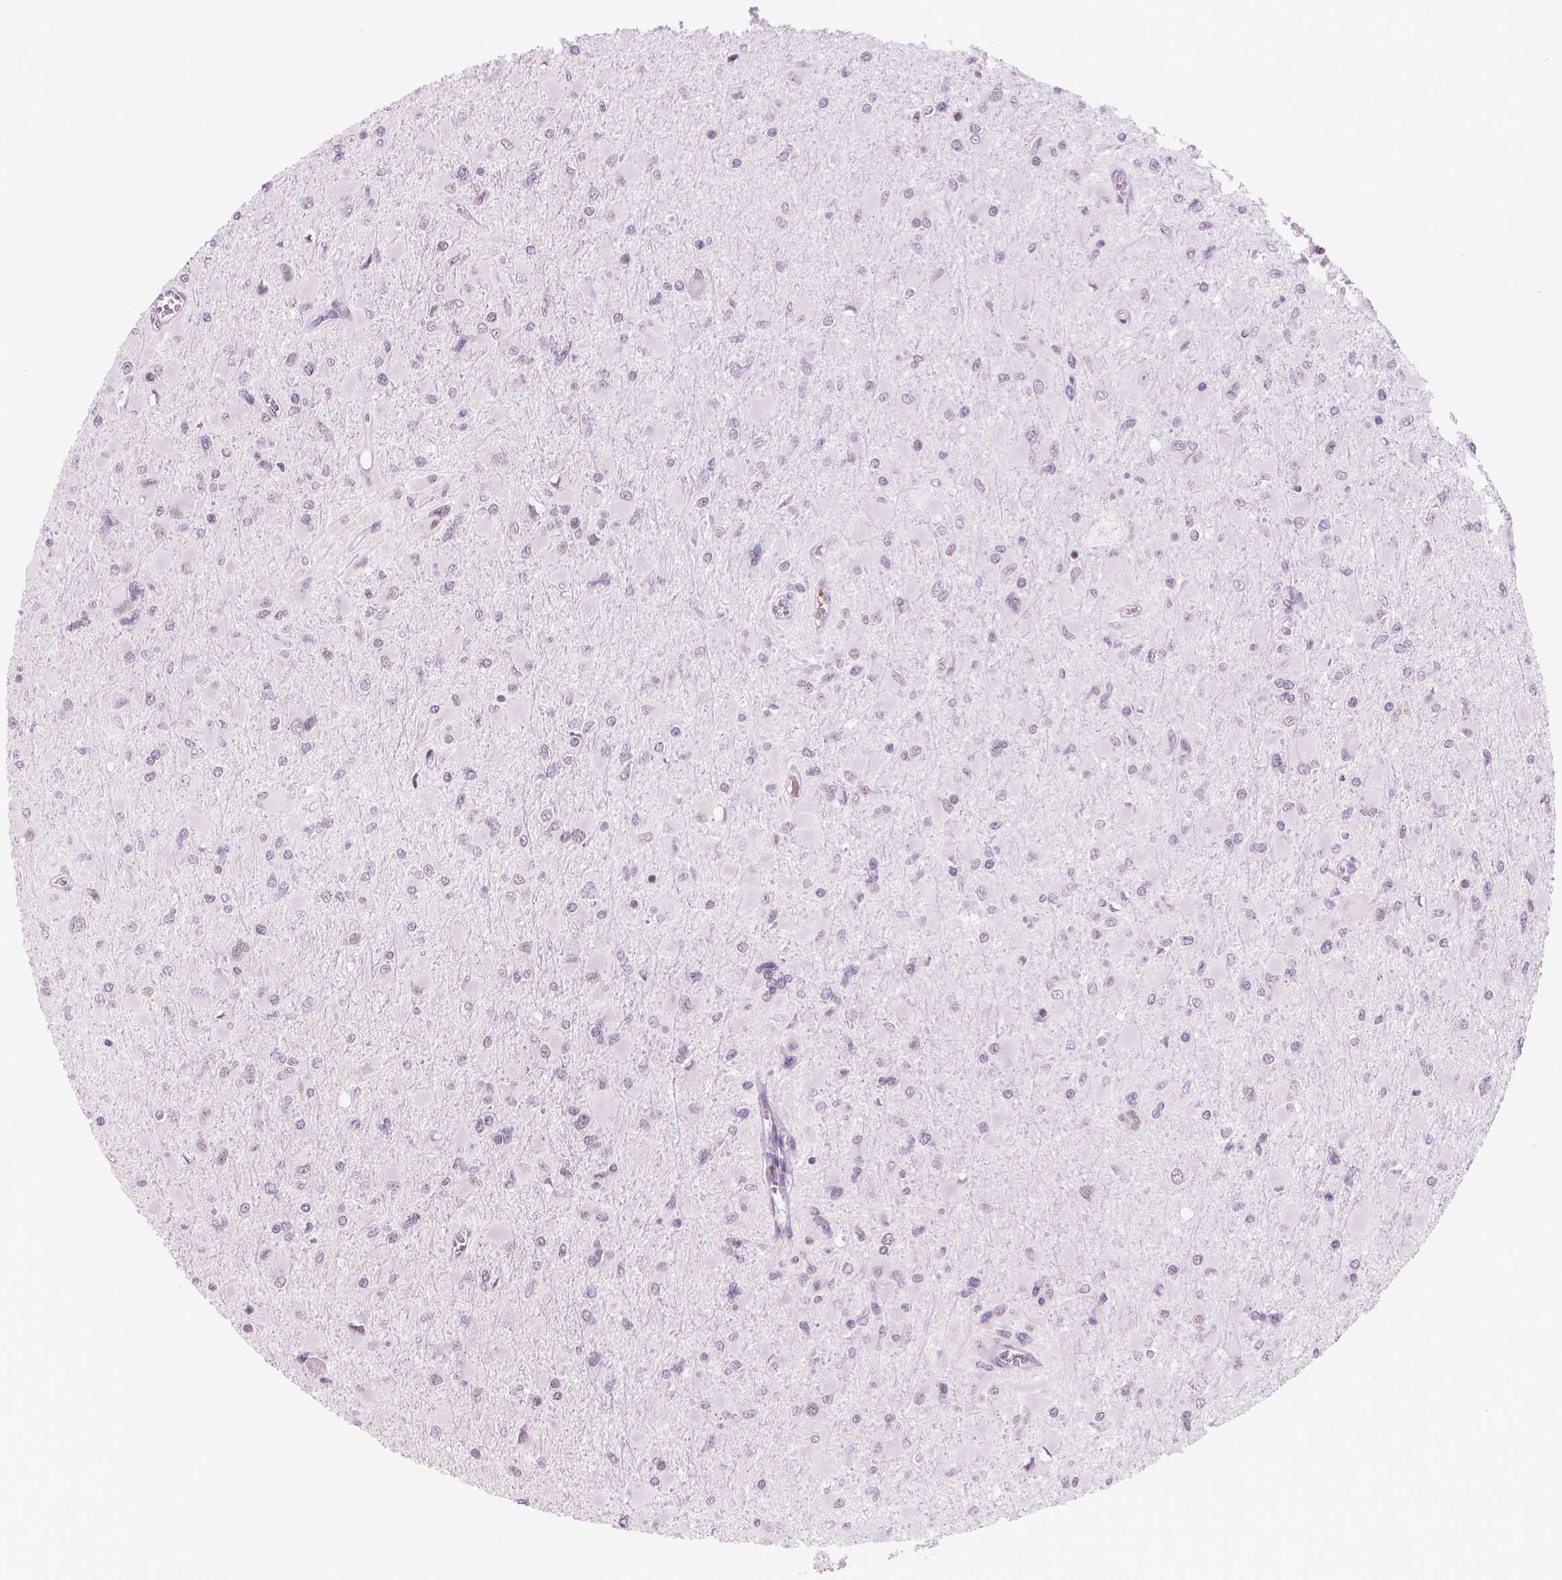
{"staining": {"intensity": "weak", "quantity": "<25%", "location": "nuclear"}, "tissue": "glioma", "cell_type": "Tumor cells", "image_type": "cancer", "snomed": [{"axis": "morphology", "description": "Glioma, malignant, High grade"}, {"axis": "topography", "description": "Cerebral cortex"}], "caption": "The histopathology image reveals no staining of tumor cells in glioma.", "gene": "POLR3D", "patient": {"sex": "female", "age": 36}}